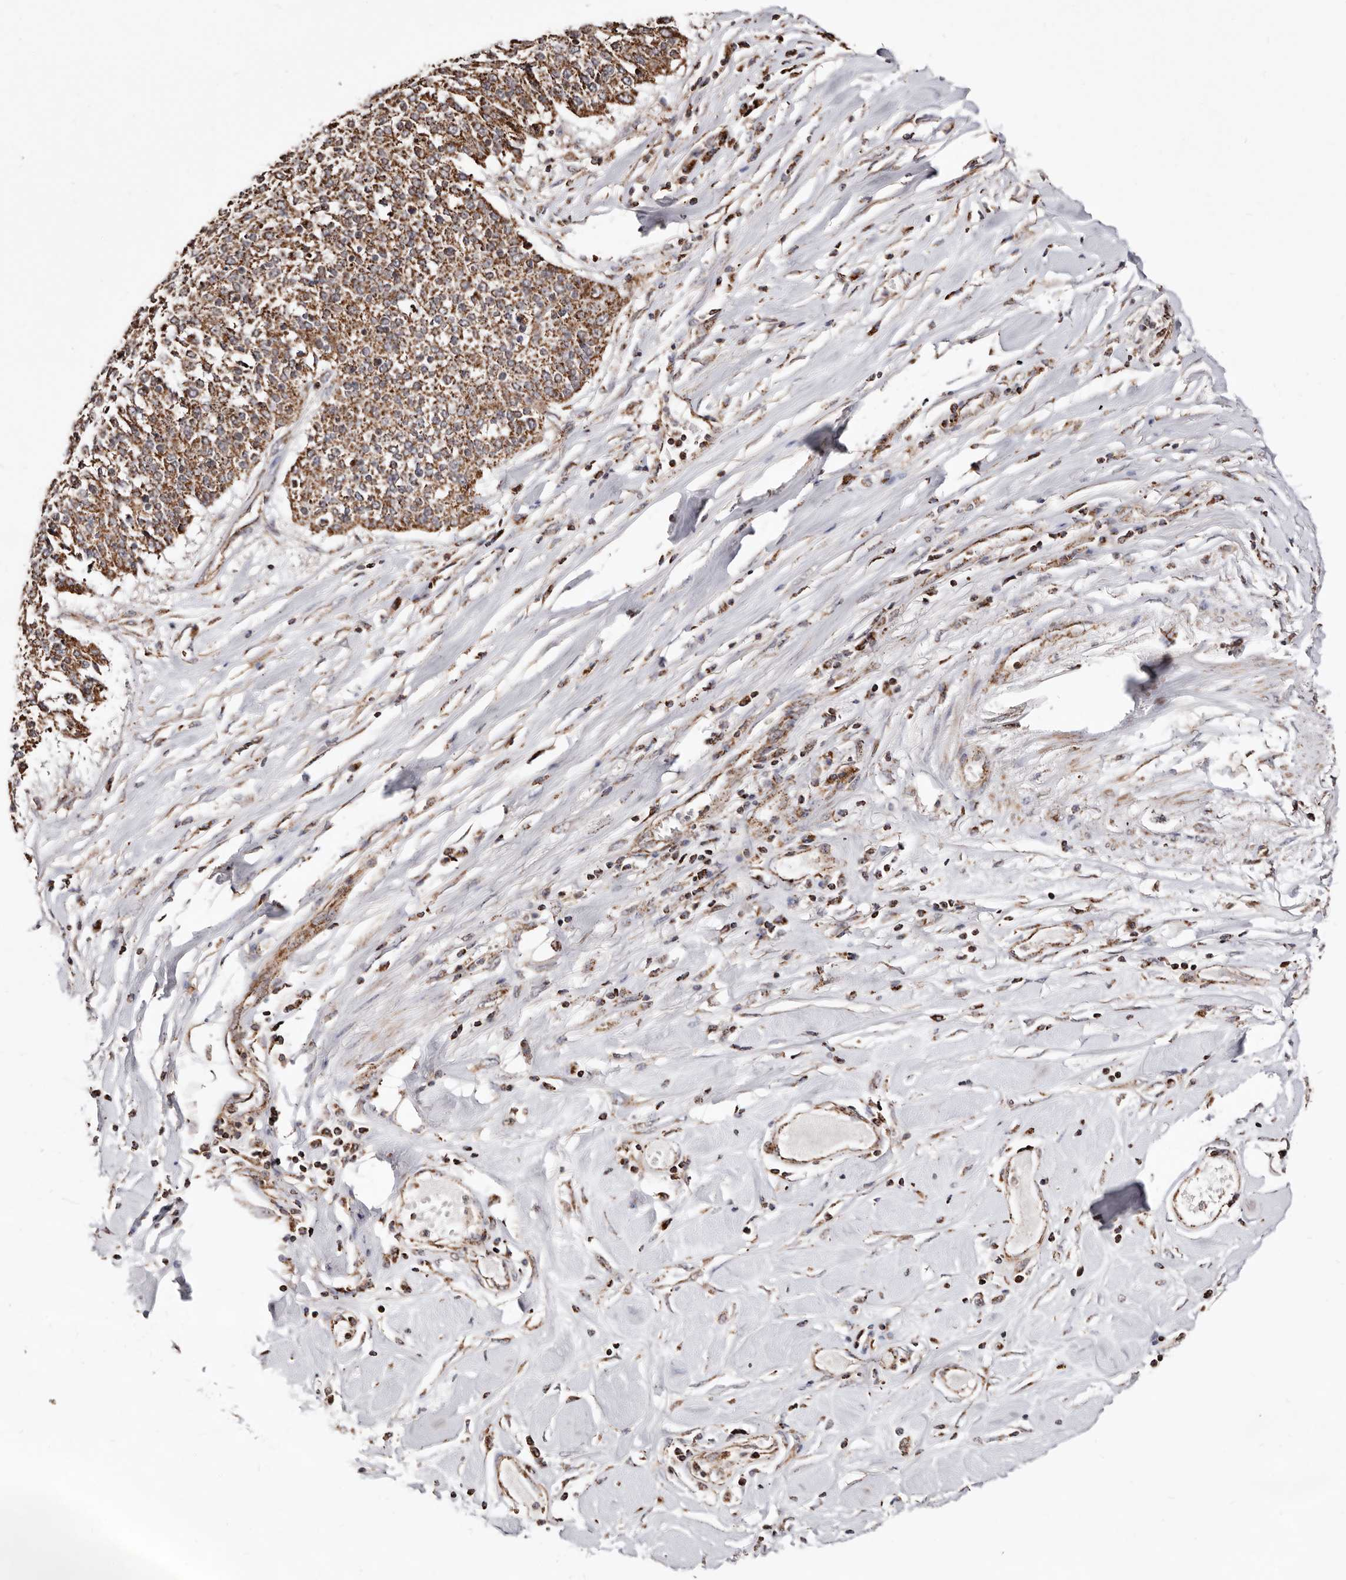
{"staining": {"intensity": "moderate", "quantity": ">75%", "location": "cytoplasmic/membranous"}, "tissue": "lung cancer", "cell_type": "Tumor cells", "image_type": "cancer", "snomed": [{"axis": "morphology", "description": "Normal tissue, NOS"}, {"axis": "morphology", "description": "Squamous cell carcinoma, NOS"}, {"axis": "topography", "description": "Cartilage tissue"}, {"axis": "topography", "description": "Bronchus"}, {"axis": "topography", "description": "Lung"}, {"axis": "topography", "description": "Peripheral nerve tissue"}], "caption": "This is a histology image of immunohistochemistry (IHC) staining of squamous cell carcinoma (lung), which shows moderate positivity in the cytoplasmic/membranous of tumor cells.", "gene": "PRKACB", "patient": {"sex": "female", "age": 49}}